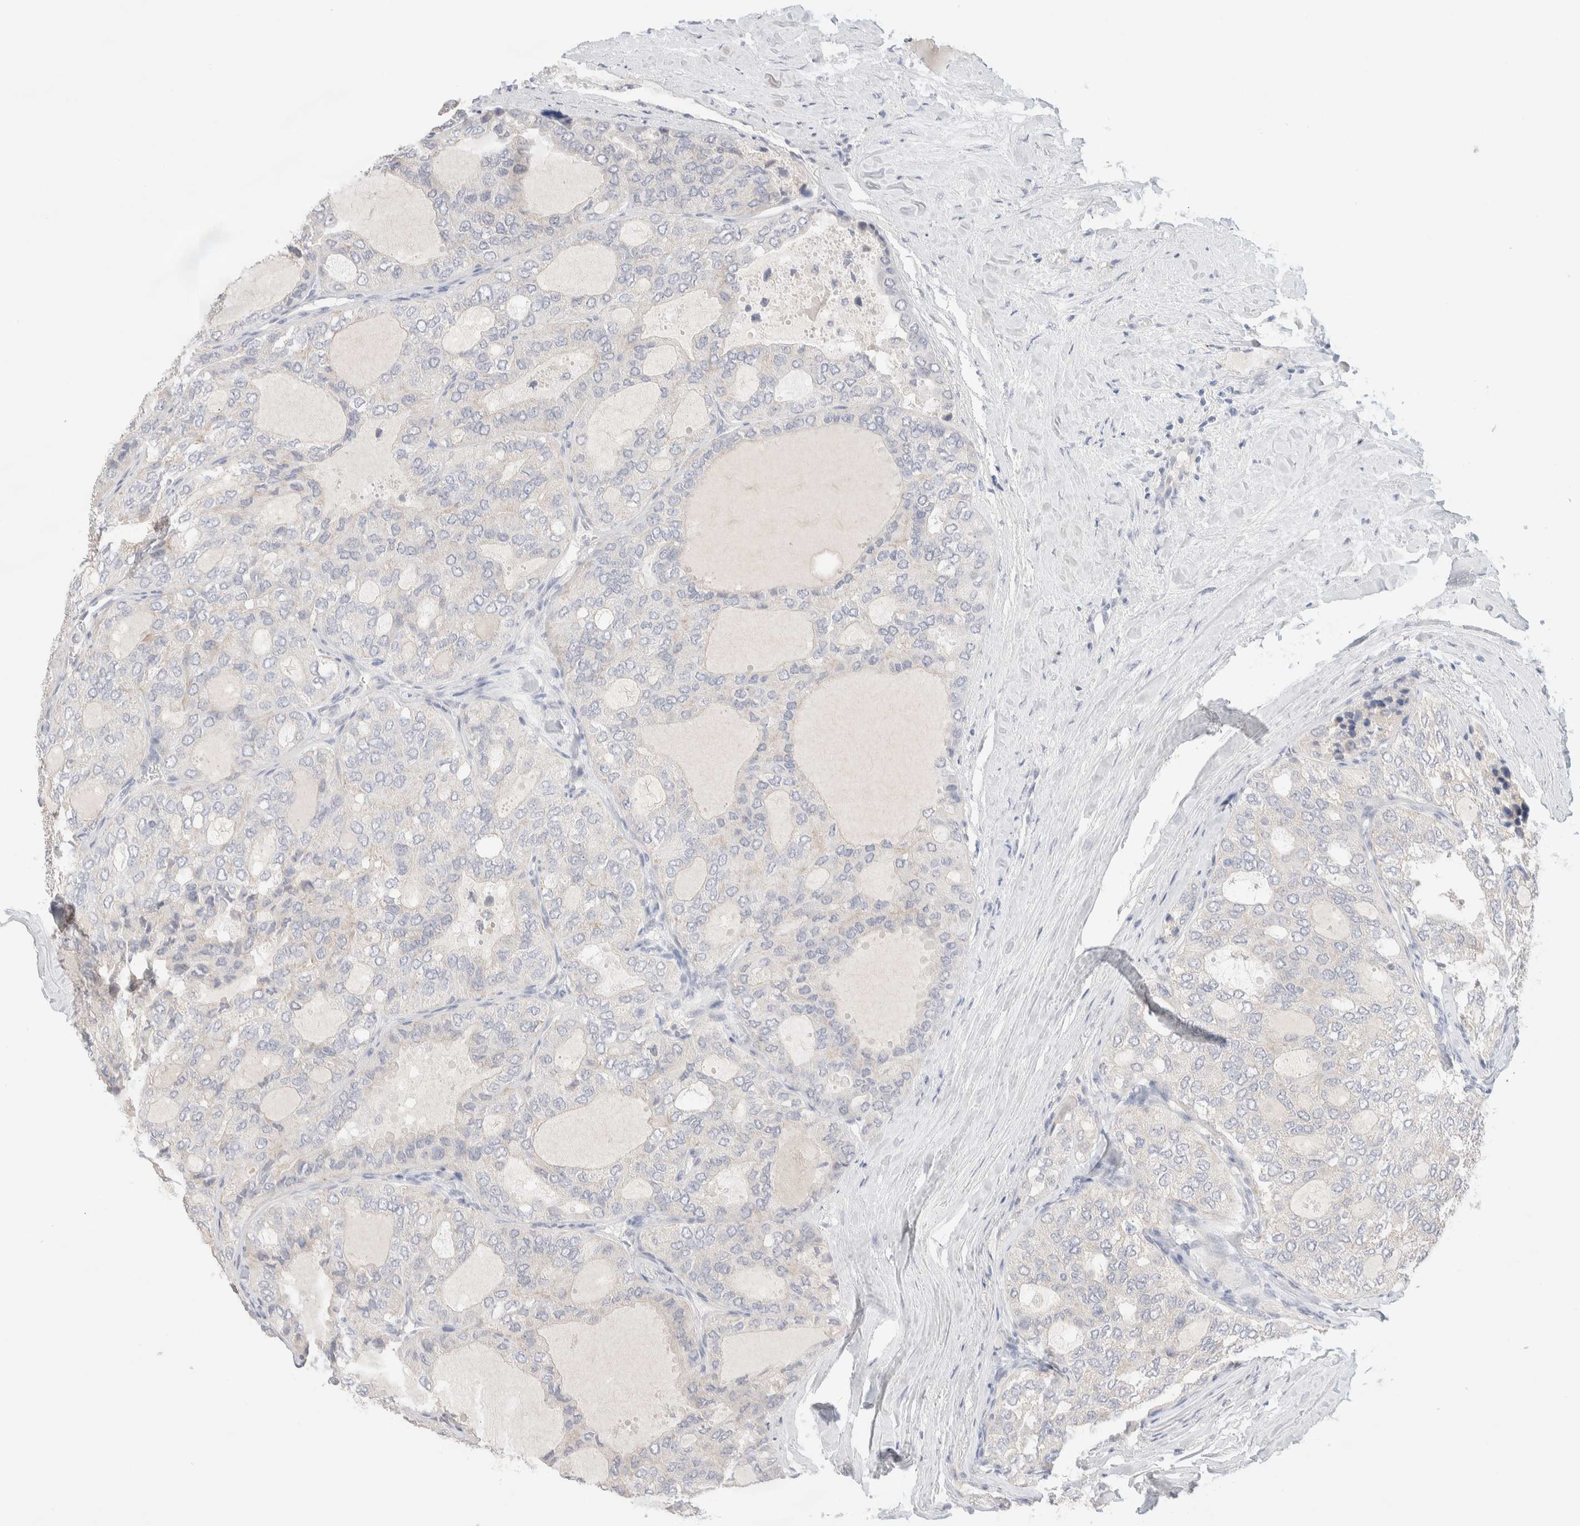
{"staining": {"intensity": "negative", "quantity": "none", "location": "none"}, "tissue": "thyroid cancer", "cell_type": "Tumor cells", "image_type": "cancer", "snomed": [{"axis": "morphology", "description": "Follicular adenoma carcinoma, NOS"}, {"axis": "topography", "description": "Thyroid gland"}], "caption": "The photomicrograph demonstrates no significant expression in tumor cells of follicular adenoma carcinoma (thyroid). Nuclei are stained in blue.", "gene": "RIDA", "patient": {"sex": "male", "age": 75}}